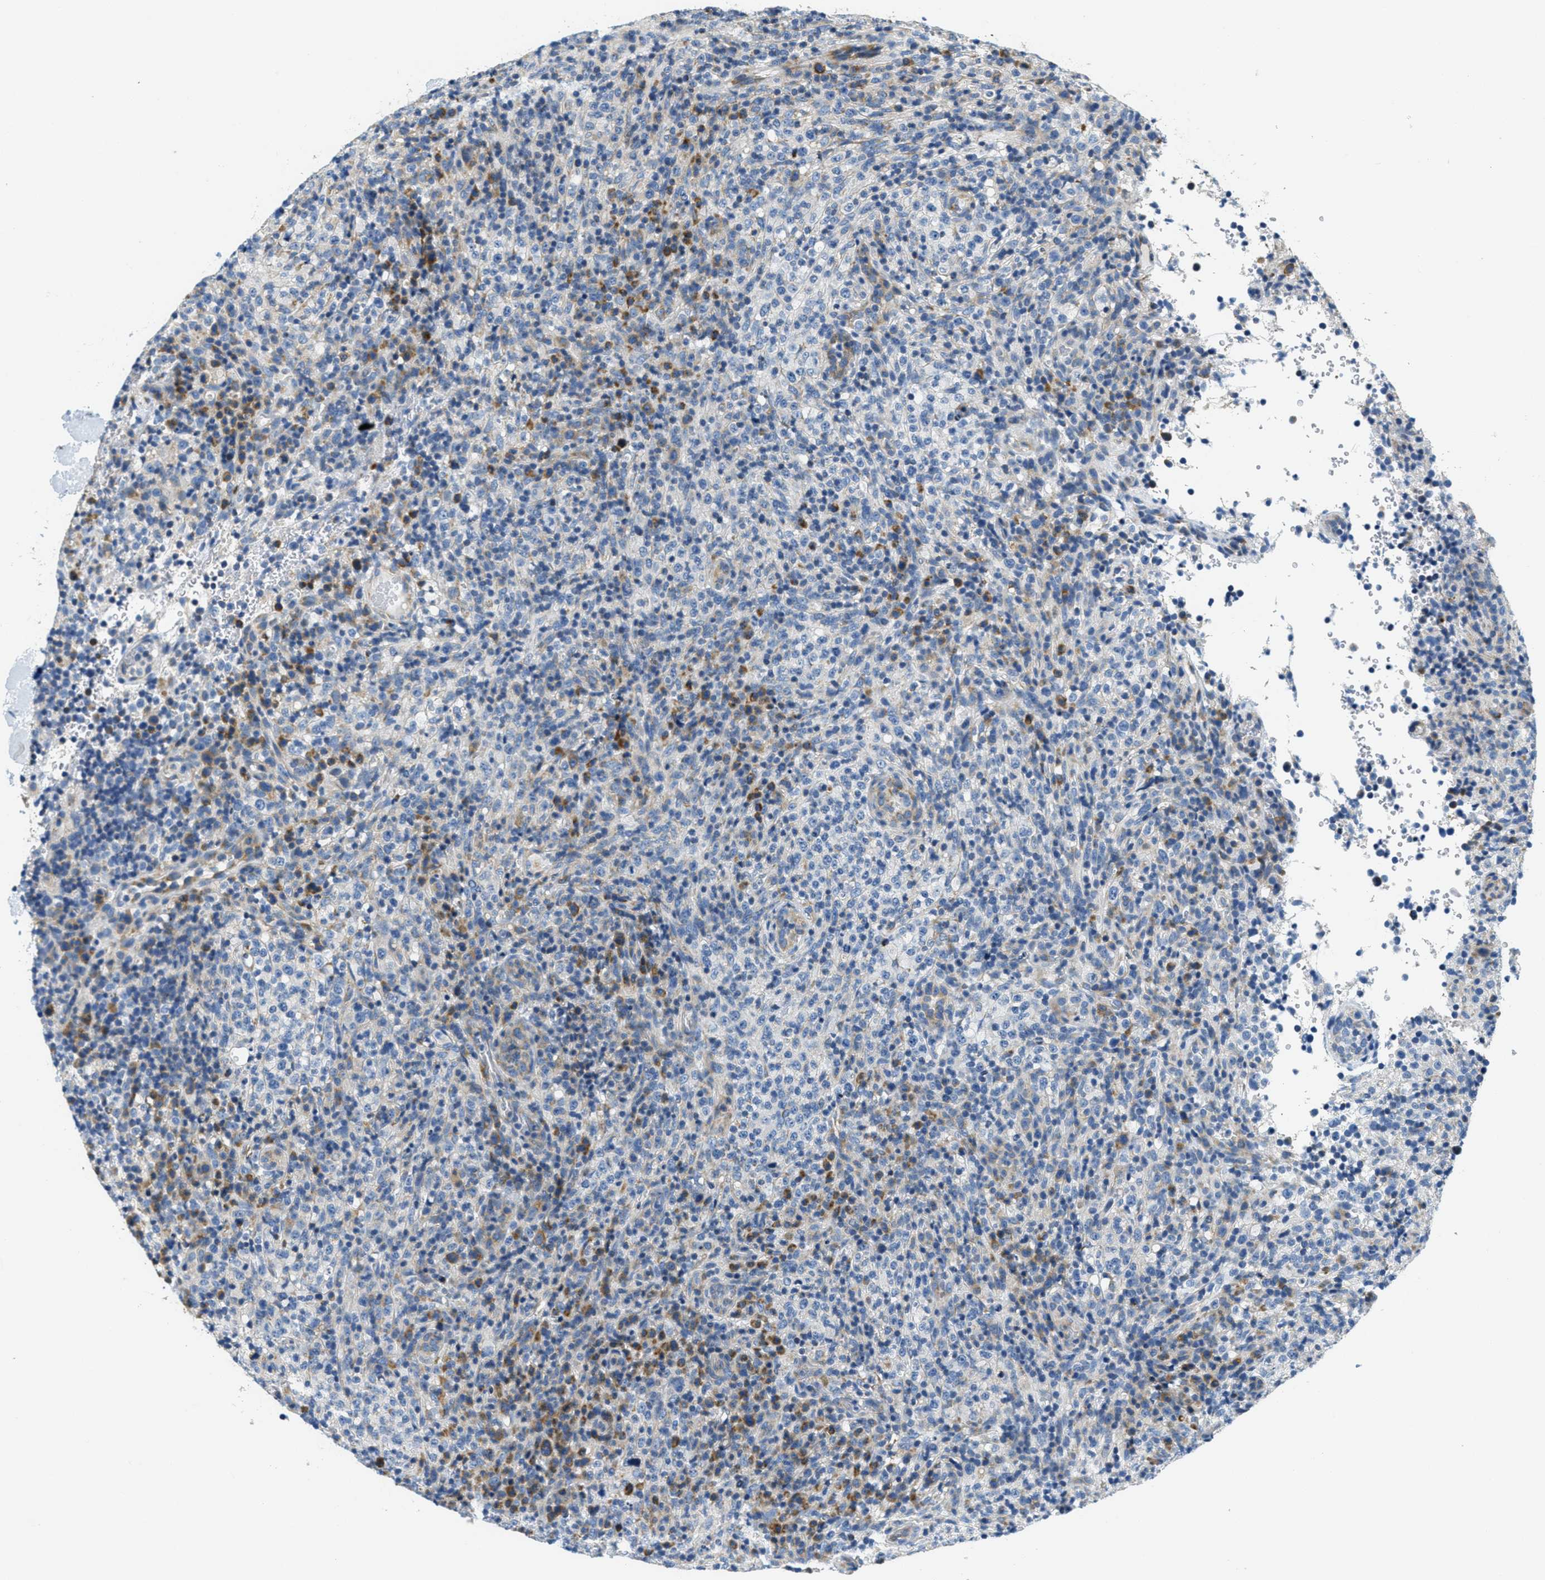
{"staining": {"intensity": "moderate", "quantity": "<25%", "location": "cytoplasmic/membranous"}, "tissue": "lymphoma", "cell_type": "Tumor cells", "image_type": "cancer", "snomed": [{"axis": "morphology", "description": "Malignant lymphoma, non-Hodgkin's type, High grade"}, {"axis": "topography", "description": "Lymph node"}], "caption": "IHC staining of lymphoma, which exhibits low levels of moderate cytoplasmic/membranous staining in approximately <25% of tumor cells indicating moderate cytoplasmic/membranous protein positivity. The staining was performed using DAB (brown) for protein detection and nuclei were counterstained in hematoxylin (blue).", "gene": "CA4", "patient": {"sex": "female", "age": 76}}